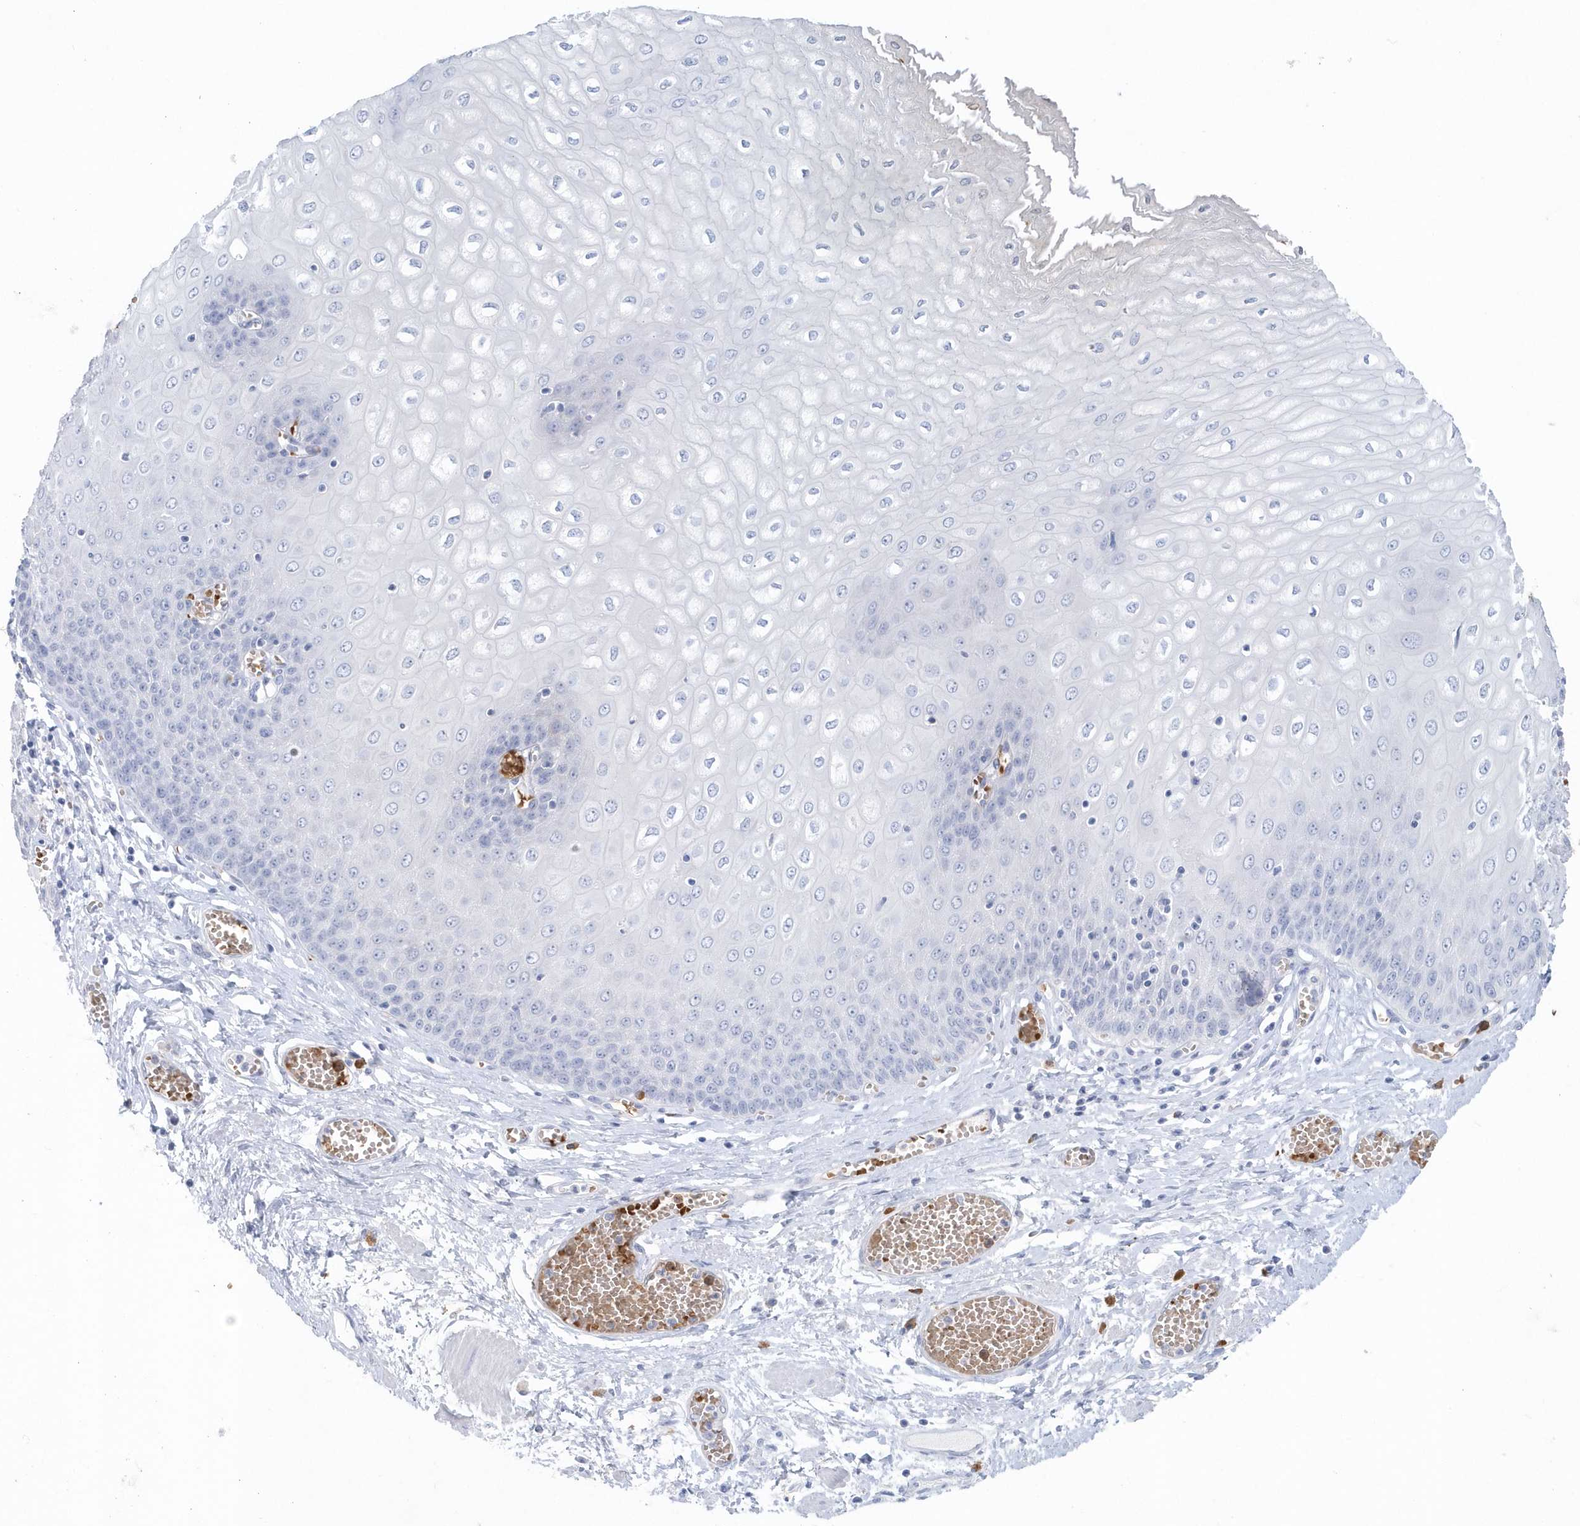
{"staining": {"intensity": "negative", "quantity": "none", "location": "none"}, "tissue": "esophagus", "cell_type": "Squamous epithelial cells", "image_type": "normal", "snomed": [{"axis": "morphology", "description": "Normal tissue, NOS"}, {"axis": "topography", "description": "Esophagus"}], "caption": "Immunohistochemical staining of benign esophagus demonstrates no significant staining in squamous epithelial cells.", "gene": "HBA2", "patient": {"sex": "male", "age": 60}}